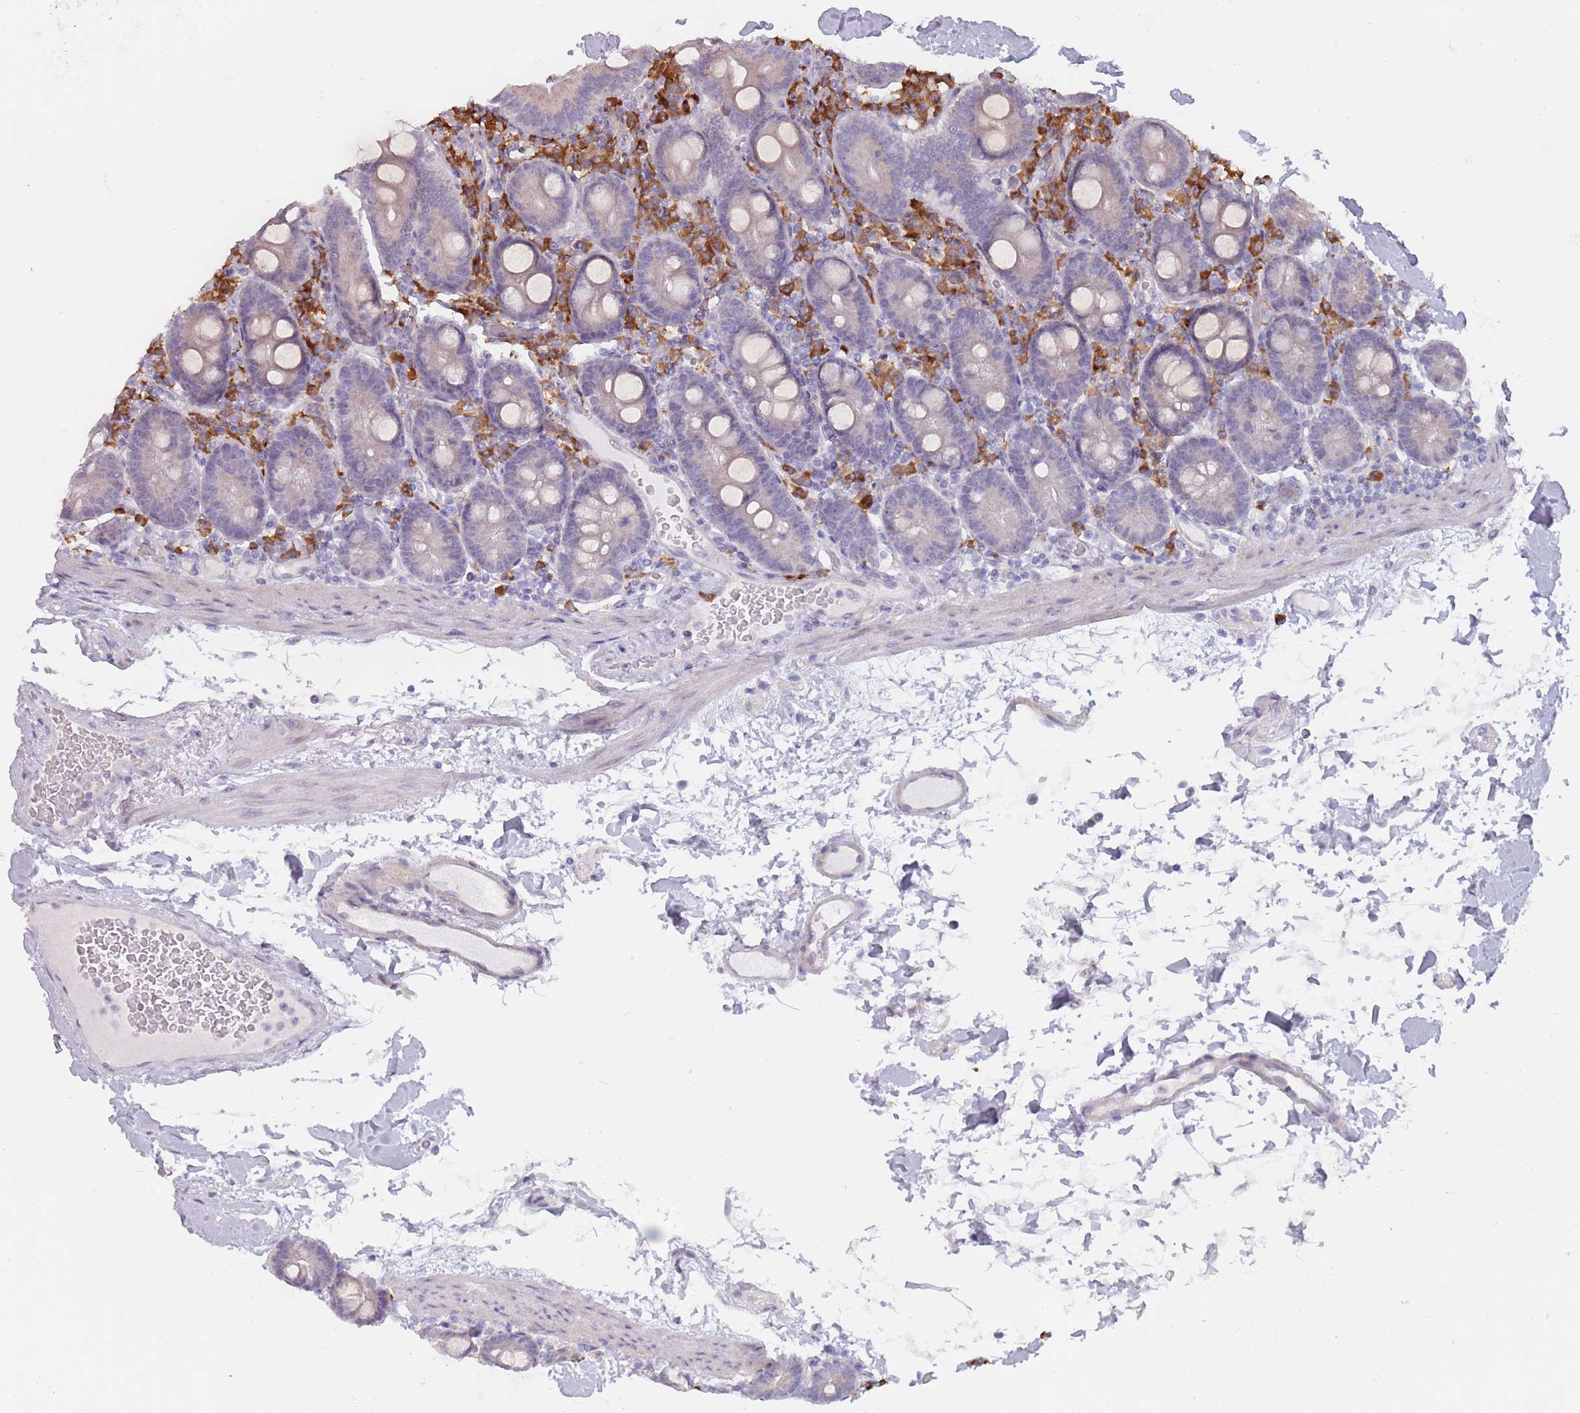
{"staining": {"intensity": "negative", "quantity": "none", "location": "none"}, "tissue": "duodenum", "cell_type": "Glandular cells", "image_type": "normal", "snomed": [{"axis": "morphology", "description": "Normal tissue, NOS"}, {"axis": "topography", "description": "Duodenum"}], "caption": "Duodenum was stained to show a protein in brown. There is no significant expression in glandular cells. (Brightfield microscopy of DAB IHC at high magnification).", "gene": "DXO", "patient": {"sex": "male", "age": 55}}